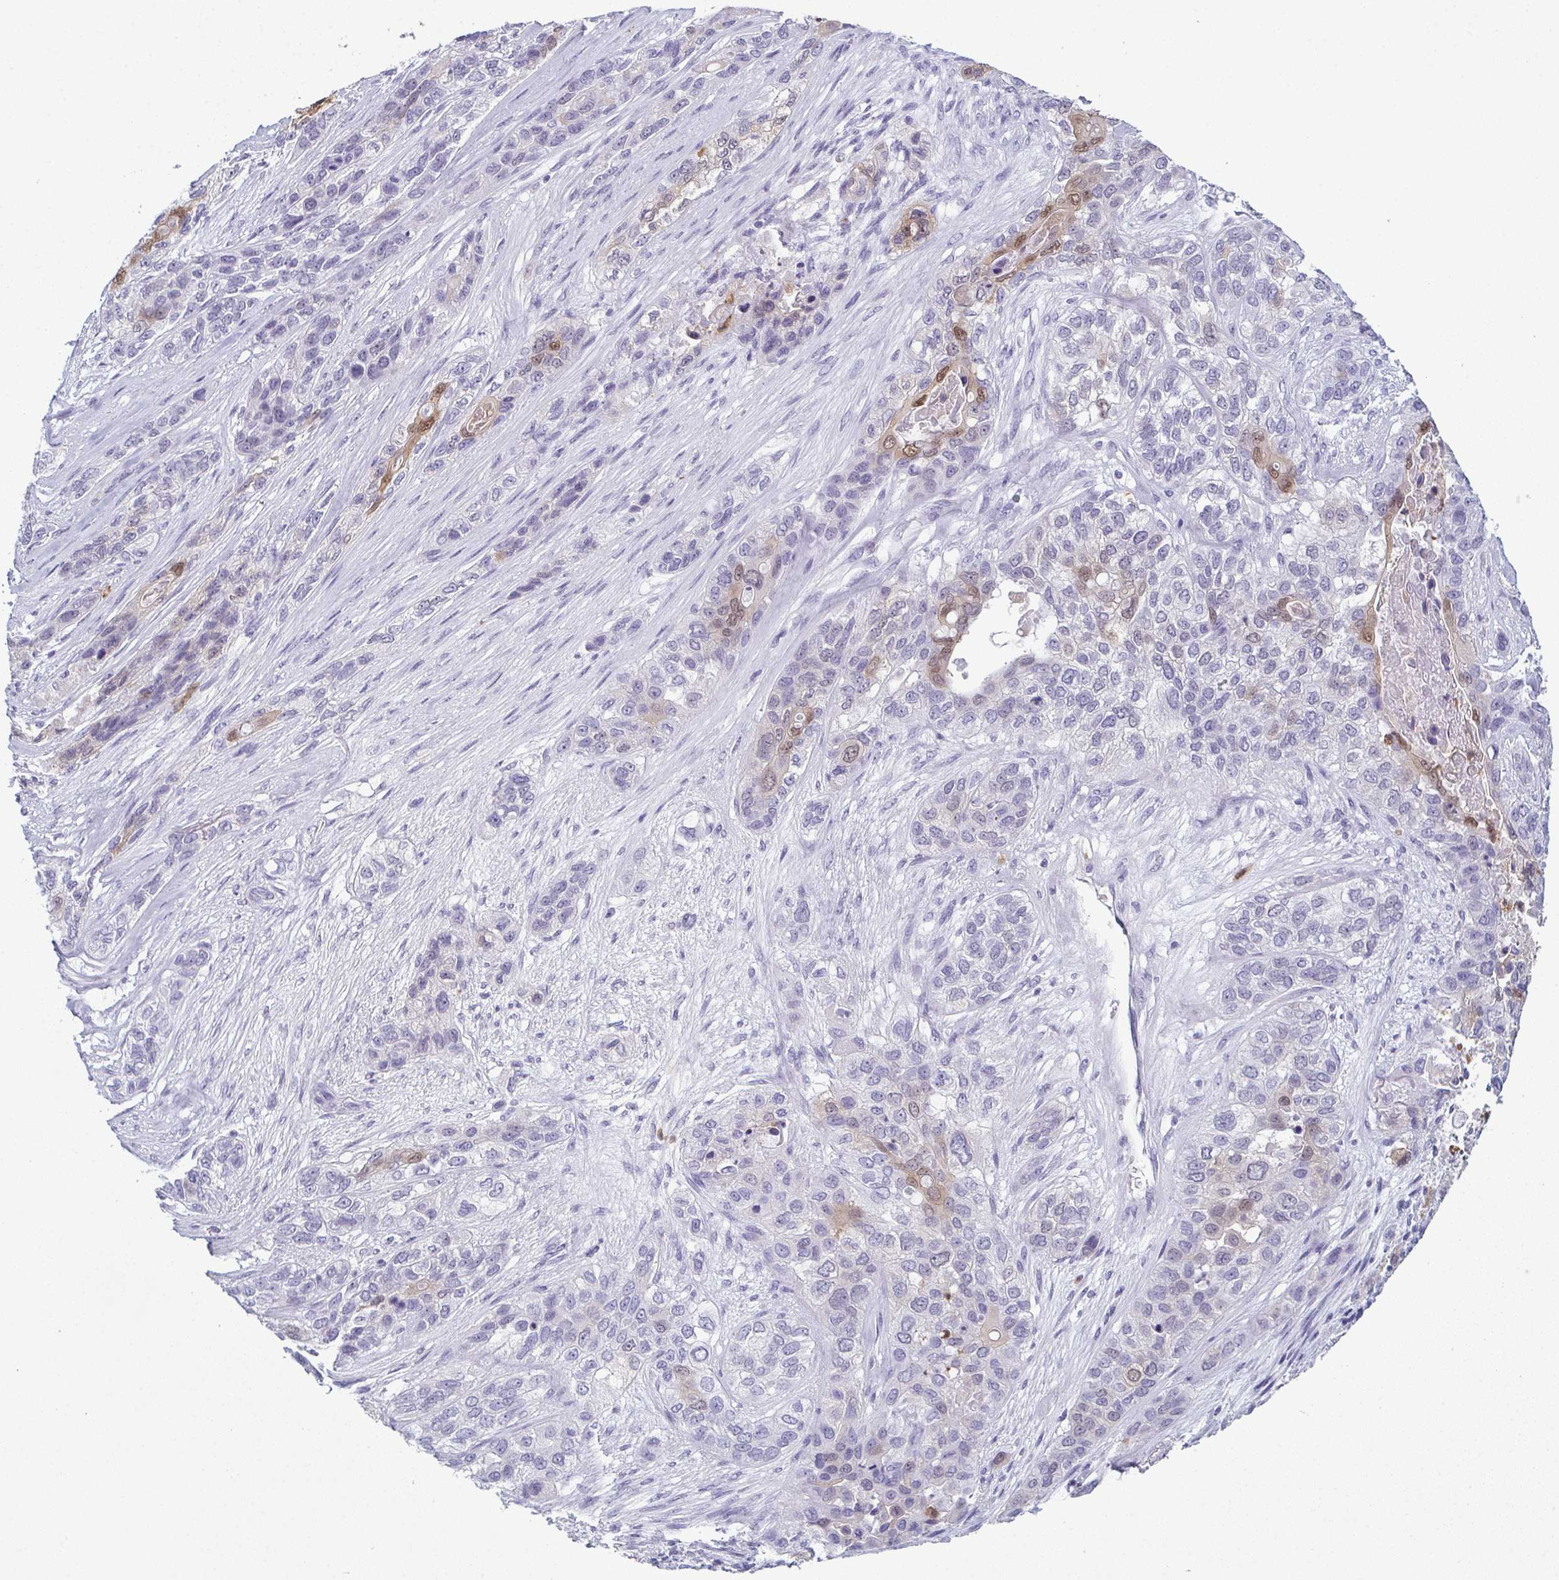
{"staining": {"intensity": "weak", "quantity": "<25%", "location": "nuclear"}, "tissue": "lung cancer", "cell_type": "Tumor cells", "image_type": "cancer", "snomed": [{"axis": "morphology", "description": "Squamous cell carcinoma, NOS"}, {"axis": "topography", "description": "Lung"}], "caption": "This is an immunohistochemistry (IHC) micrograph of human lung cancer. There is no positivity in tumor cells.", "gene": "CDA", "patient": {"sex": "female", "age": 70}}